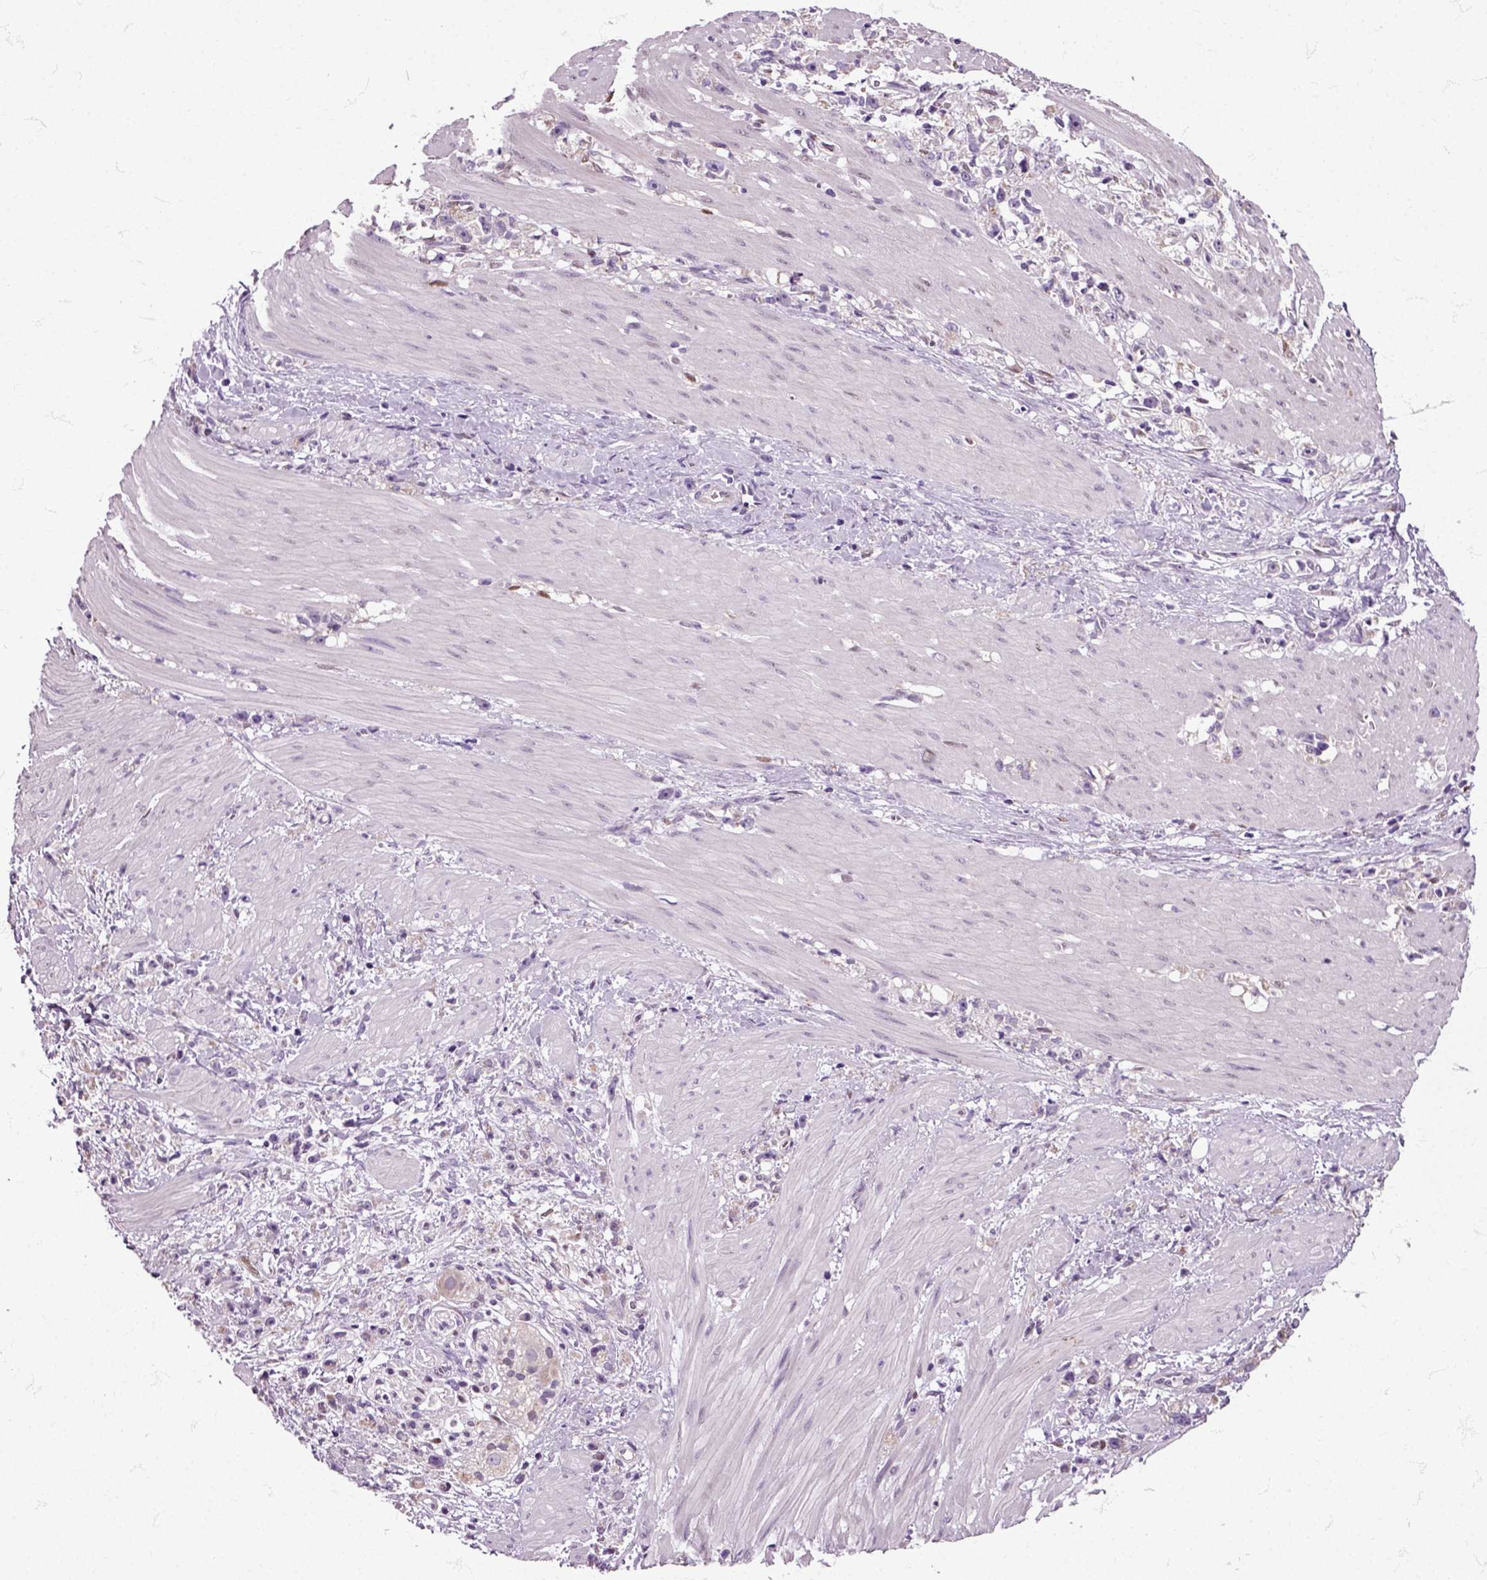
{"staining": {"intensity": "negative", "quantity": "none", "location": "none"}, "tissue": "stomach cancer", "cell_type": "Tumor cells", "image_type": "cancer", "snomed": [{"axis": "morphology", "description": "Adenocarcinoma, NOS"}, {"axis": "topography", "description": "Stomach"}], "caption": "Immunohistochemistry image of human stomach cancer stained for a protein (brown), which displays no expression in tumor cells. The staining is performed using DAB brown chromogen with nuclei counter-stained in using hematoxylin.", "gene": "HSPA2", "patient": {"sex": "female", "age": 59}}